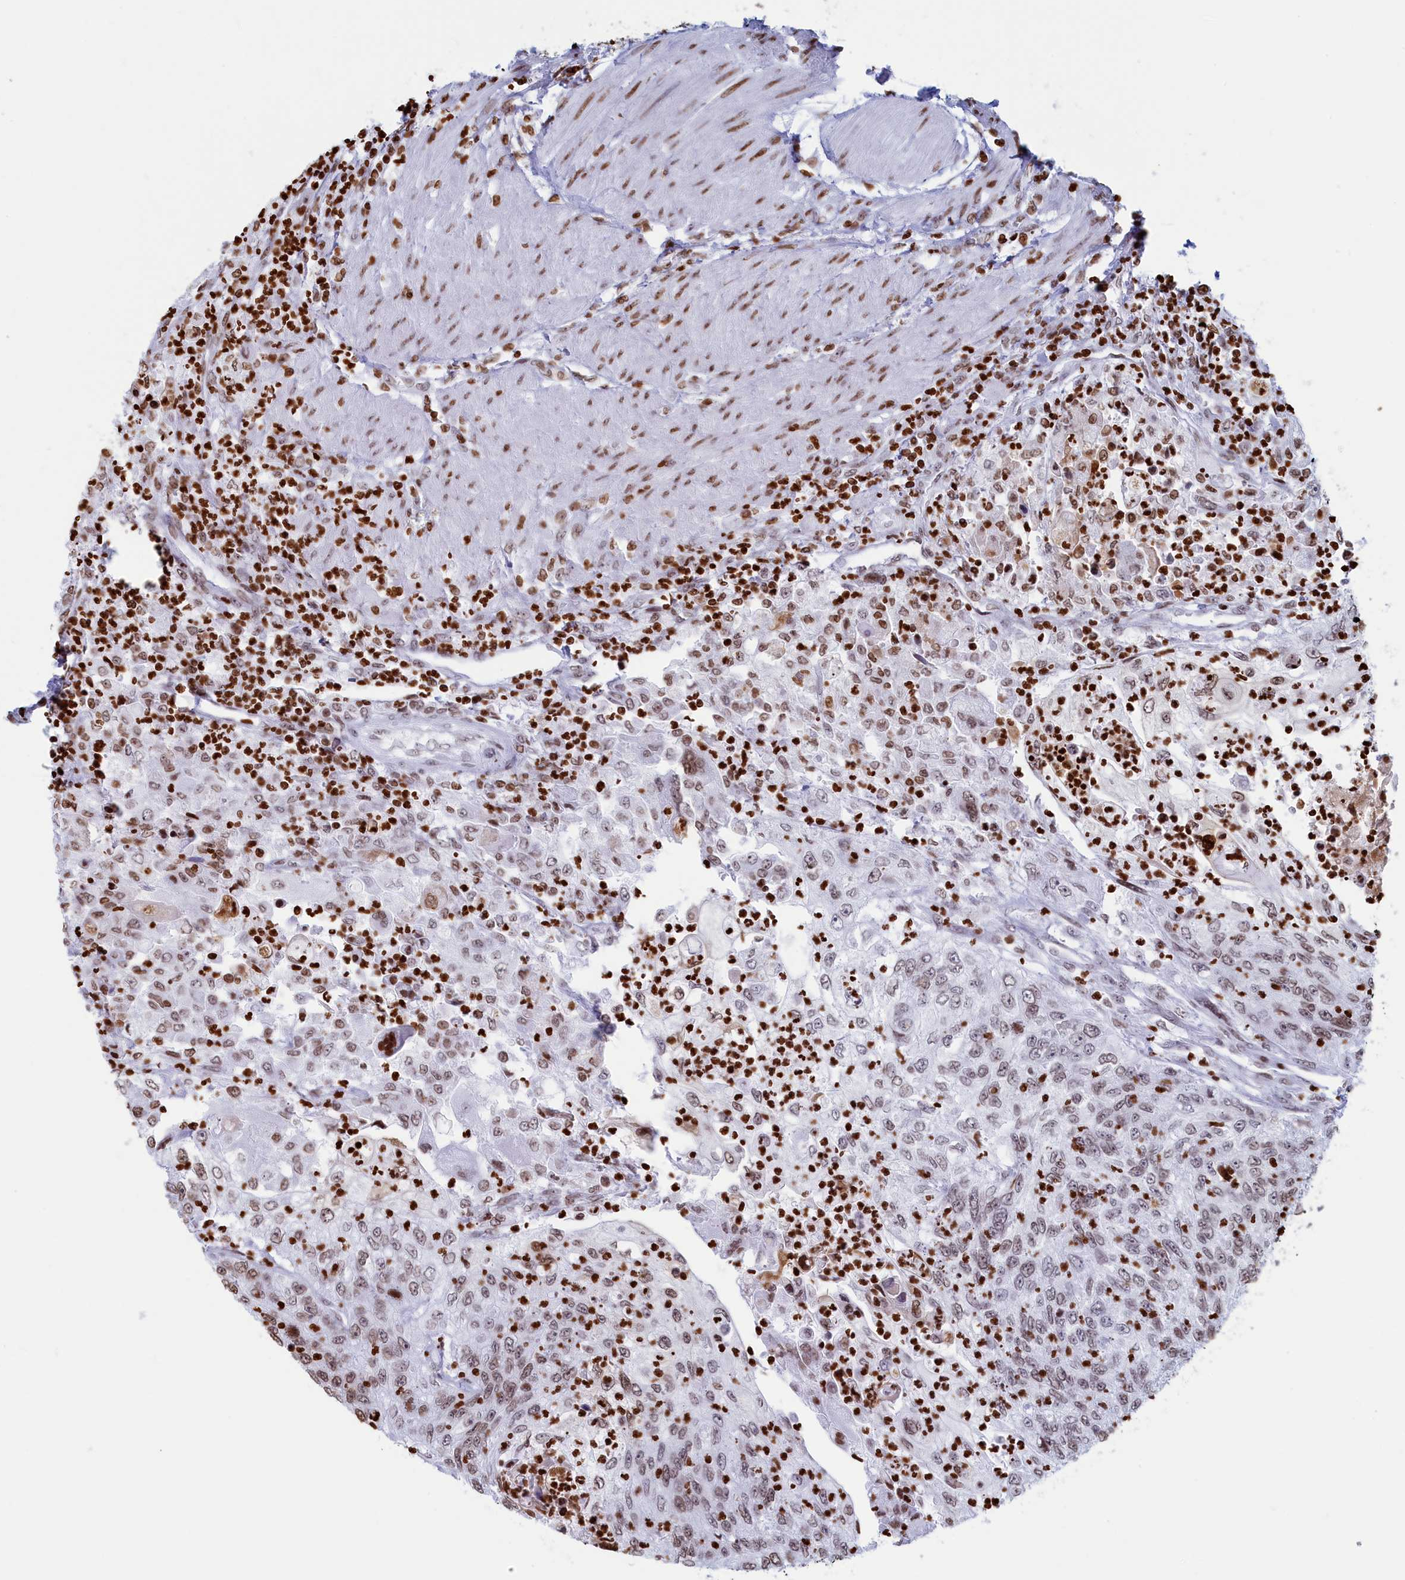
{"staining": {"intensity": "moderate", "quantity": ">75%", "location": "nuclear"}, "tissue": "urothelial cancer", "cell_type": "Tumor cells", "image_type": "cancer", "snomed": [{"axis": "morphology", "description": "Urothelial carcinoma, High grade"}, {"axis": "topography", "description": "Urinary bladder"}], "caption": "Urothelial carcinoma (high-grade) stained with a brown dye shows moderate nuclear positive expression in about >75% of tumor cells.", "gene": "APOBEC3A", "patient": {"sex": "female", "age": 60}}